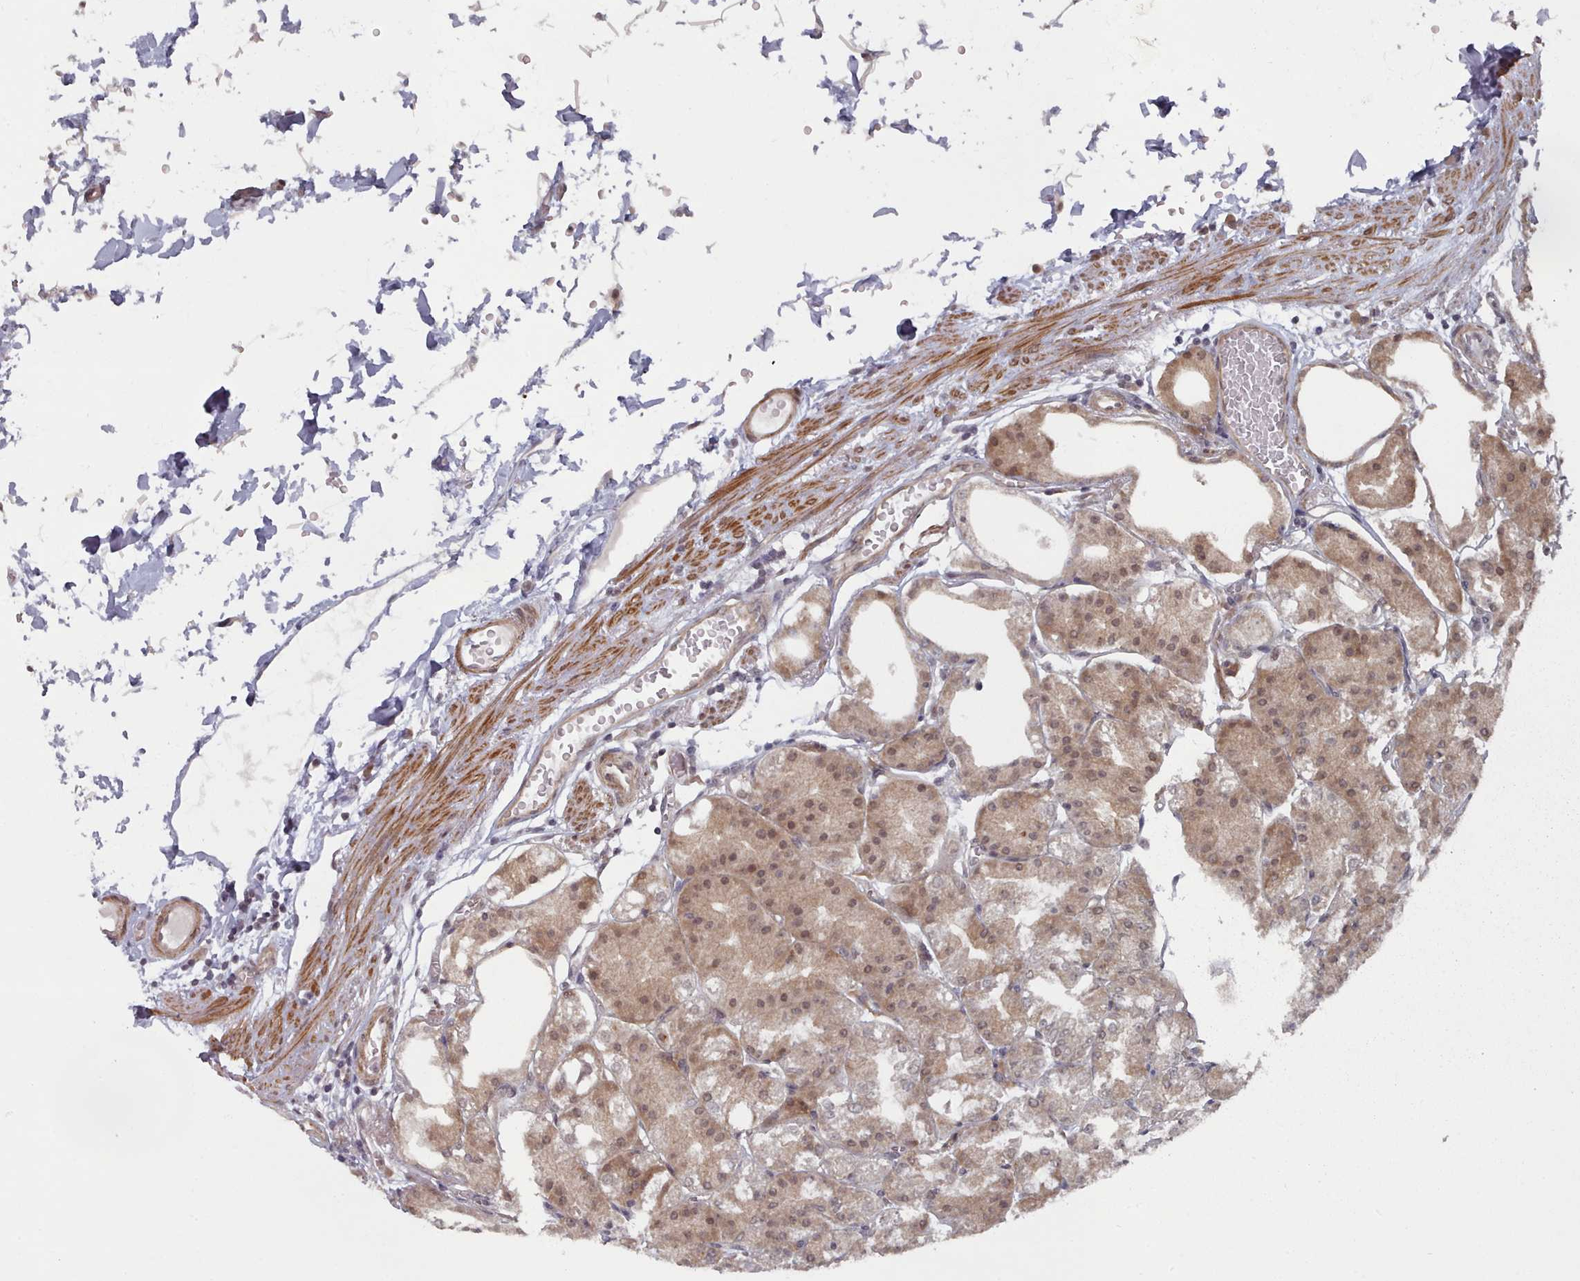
{"staining": {"intensity": "moderate", "quantity": ">75%", "location": "cytoplasmic/membranous,nuclear"}, "tissue": "stomach", "cell_type": "Glandular cells", "image_type": "normal", "snomed": [{"axis": "morphology", "description": "Normal tissue, NOS"}, {"axis": "topography", "description": "Stomach, lower"}], "caption": "This histopathology image shows IHC staining of unremarkable human stomach, with medium moderate cytoplasmic/membranous,nuclear positivity in approximately >75% of glandular cells.", "gene": "HYAL3", "patient": {"sex": "male", "age": 71}}